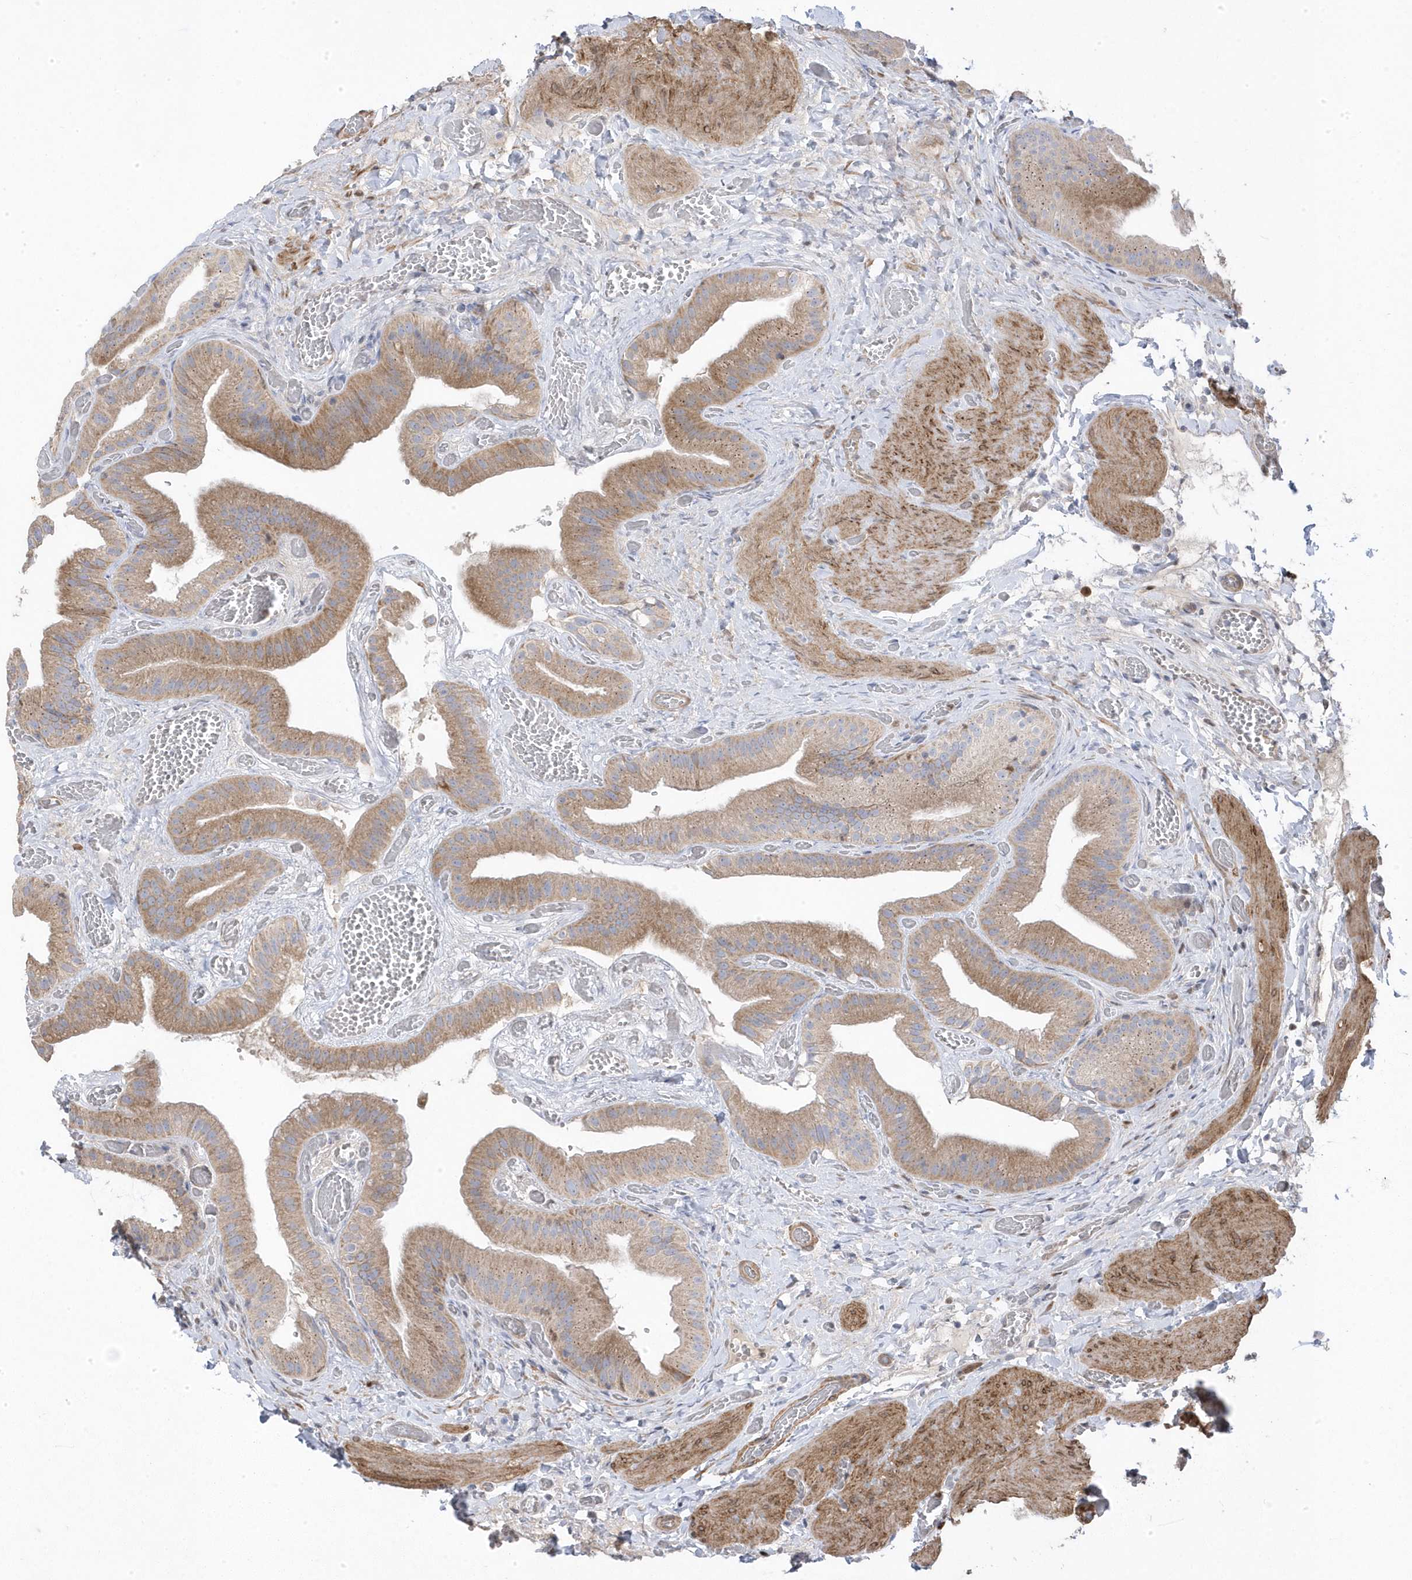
{"staining": {"intensity": "moderate", "quantity": "25%-75%", "location": "cytoplasmic/membranous"}, "tissue": "gallbladder", "cell_type": "Glandular cells", "image_type": "normal", "snomed": [{"axis": "morphology", "description": "Normal tissue, NOS"}, {"axis": "topography", "description": "Gallbladder"}], "caption": "Immunohistochemistry (IHC) (DAB) staining of benign gallbladder reveals moderate cytoplasmic/membranous protein expression in approximately 25%-75% of glandular cells.", "gene": "GTPBP6", "patient": {"sex": "female", "age": 64}}